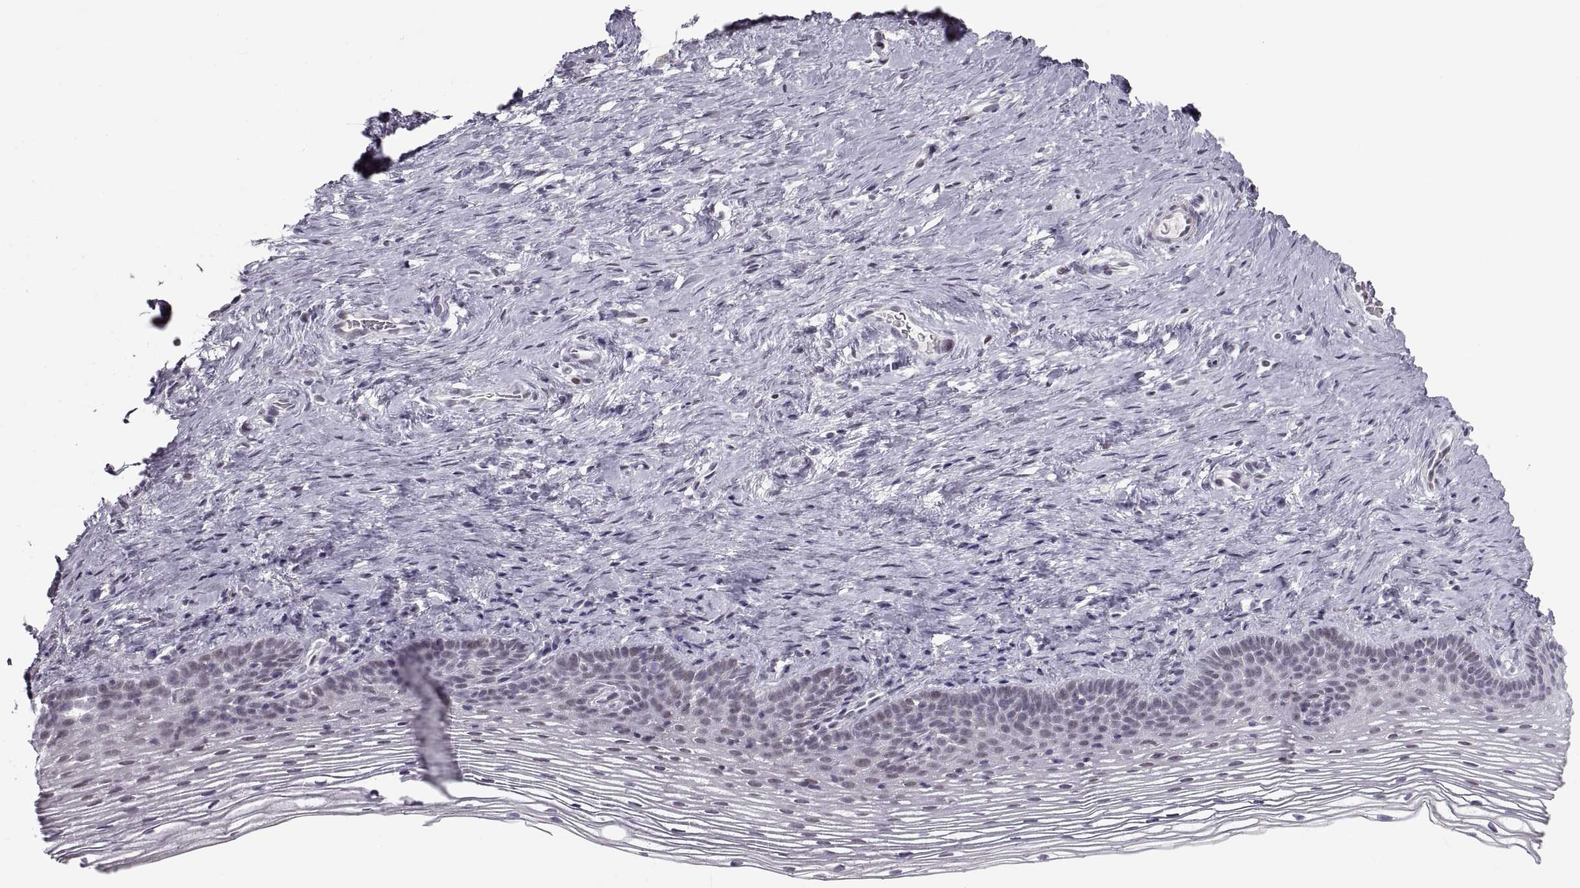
{"staining": {"intensity": "negative", "quantity": "none", "location": "none"}, "tissue": "cervix", "cell_type": "Glandular cells", "image_type": "normal", "snomed": [{"axis": "morphology", "description": "Normal tissue, NOS"}, {"axis": "topography", "description": "Cervix"}], "caption": "Immunohistochemical staining of normal human cervix reveals no significant positivity in glandular cells. The staining is performed using DAB (3,3'-diaminobenzidine) brown chromogen with nuclei counter-stained in using hematoxylin.", "gene": "NANOS3", "patient": {"sex": "female", "age": 39}}